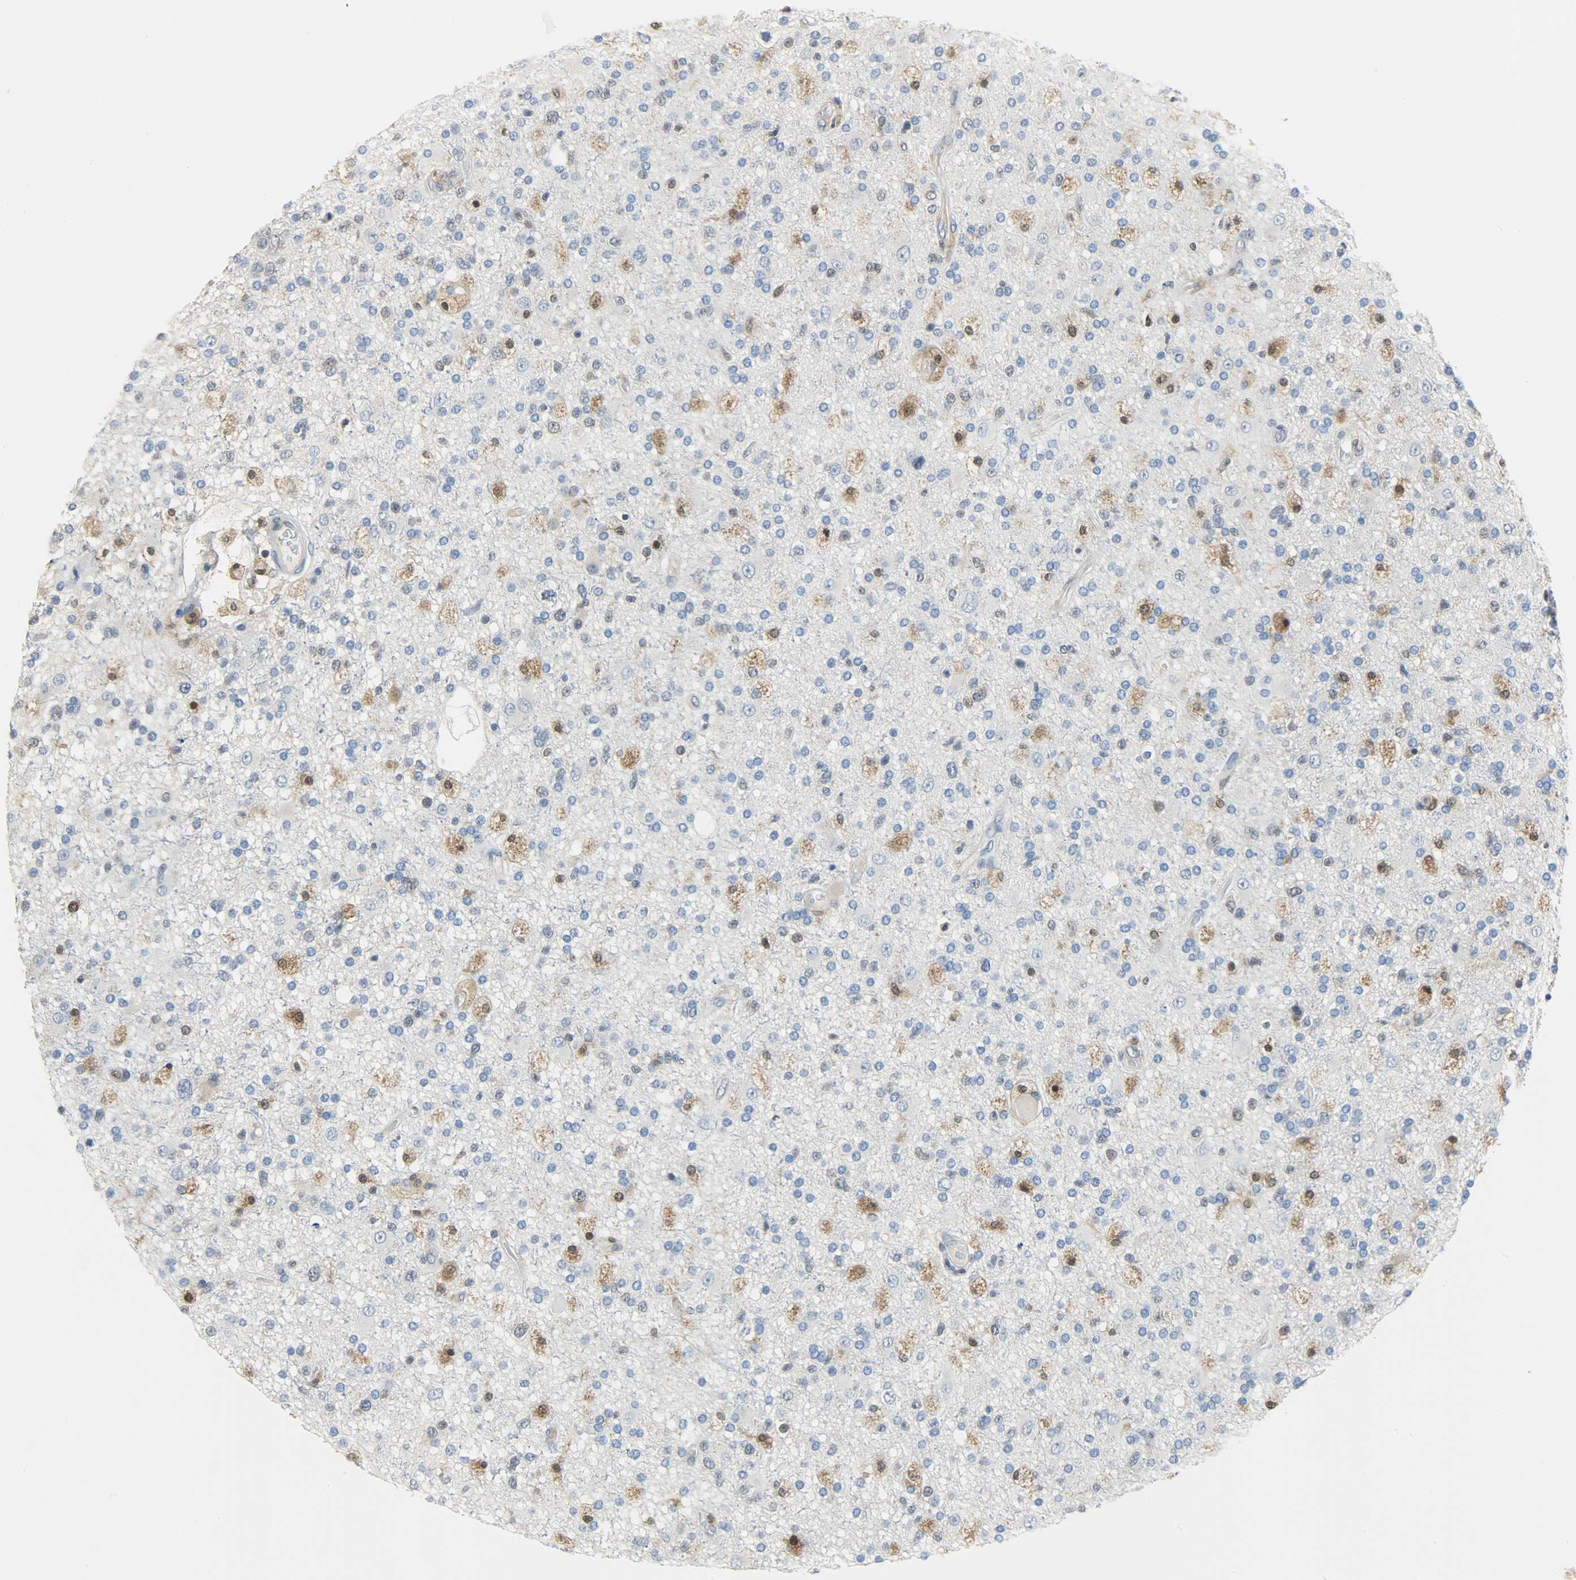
{"staining": {"intensity": "strong", "quantity": "<25%", "location": "cytoplasmic/membranous,nuclear"}, "tissue": "glioma", "cell_type": "Tumor cells", "image_type": "cancer", "snomed": [{"axis": "morphology", "description": "Glioma, malignant, High grade"}, {"axis": "topography", "description": "Brain"}], "caption": "Immunohistochemistry of glioma displays medium levels of strong cytoplasmic/membranous and nuclear staining in approximately <25% of tumor cells. (brown staining indicates protein expression, while blue staining denotes nuclei).", "gene": "EIF4EBP1", "patient": {"sex": "male", "age": 33}}